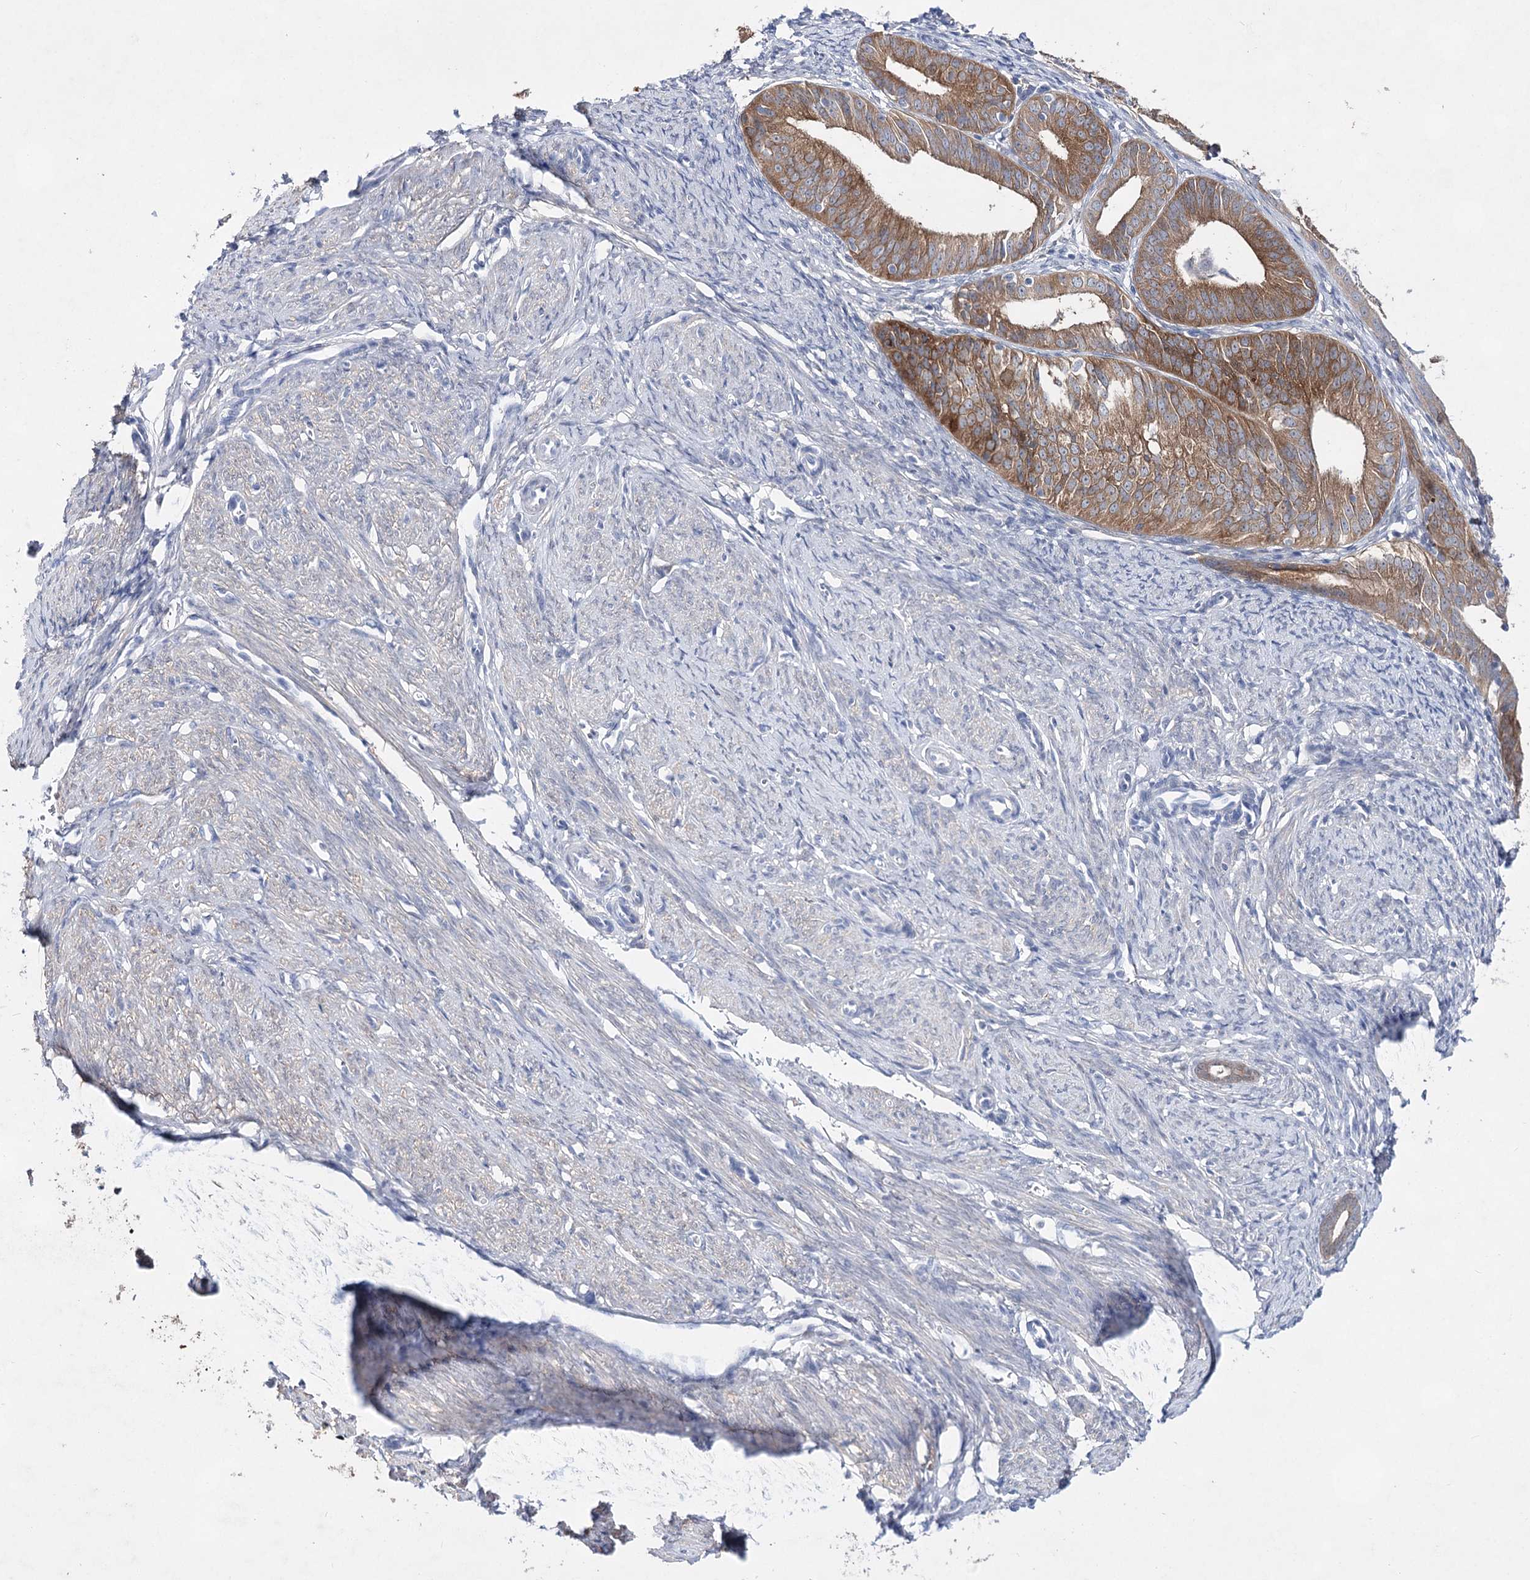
{"staining": {"intensity": "moderate", "quantity": ">75%", "location": "cytoplasmic/membranous,nuclear"}, "tissue": "endometrial cancer", "cell_type": "Tumor cells", "image_type": "cancer", "snomed": [{"axis": "morphology", "description": "Adenocarcinoma, NOS"}, {"axis": "topography", "description": "Endometrium"}], "caption": "Immunohistochemical staining of human endometrial cancer reveals medium levels of moderate cytoplasmic/membranous and nuclear positivity in approximately >75% of tumor cells.", "gene": "UGDH", "patient": {"sex": "female", "age": 51}}